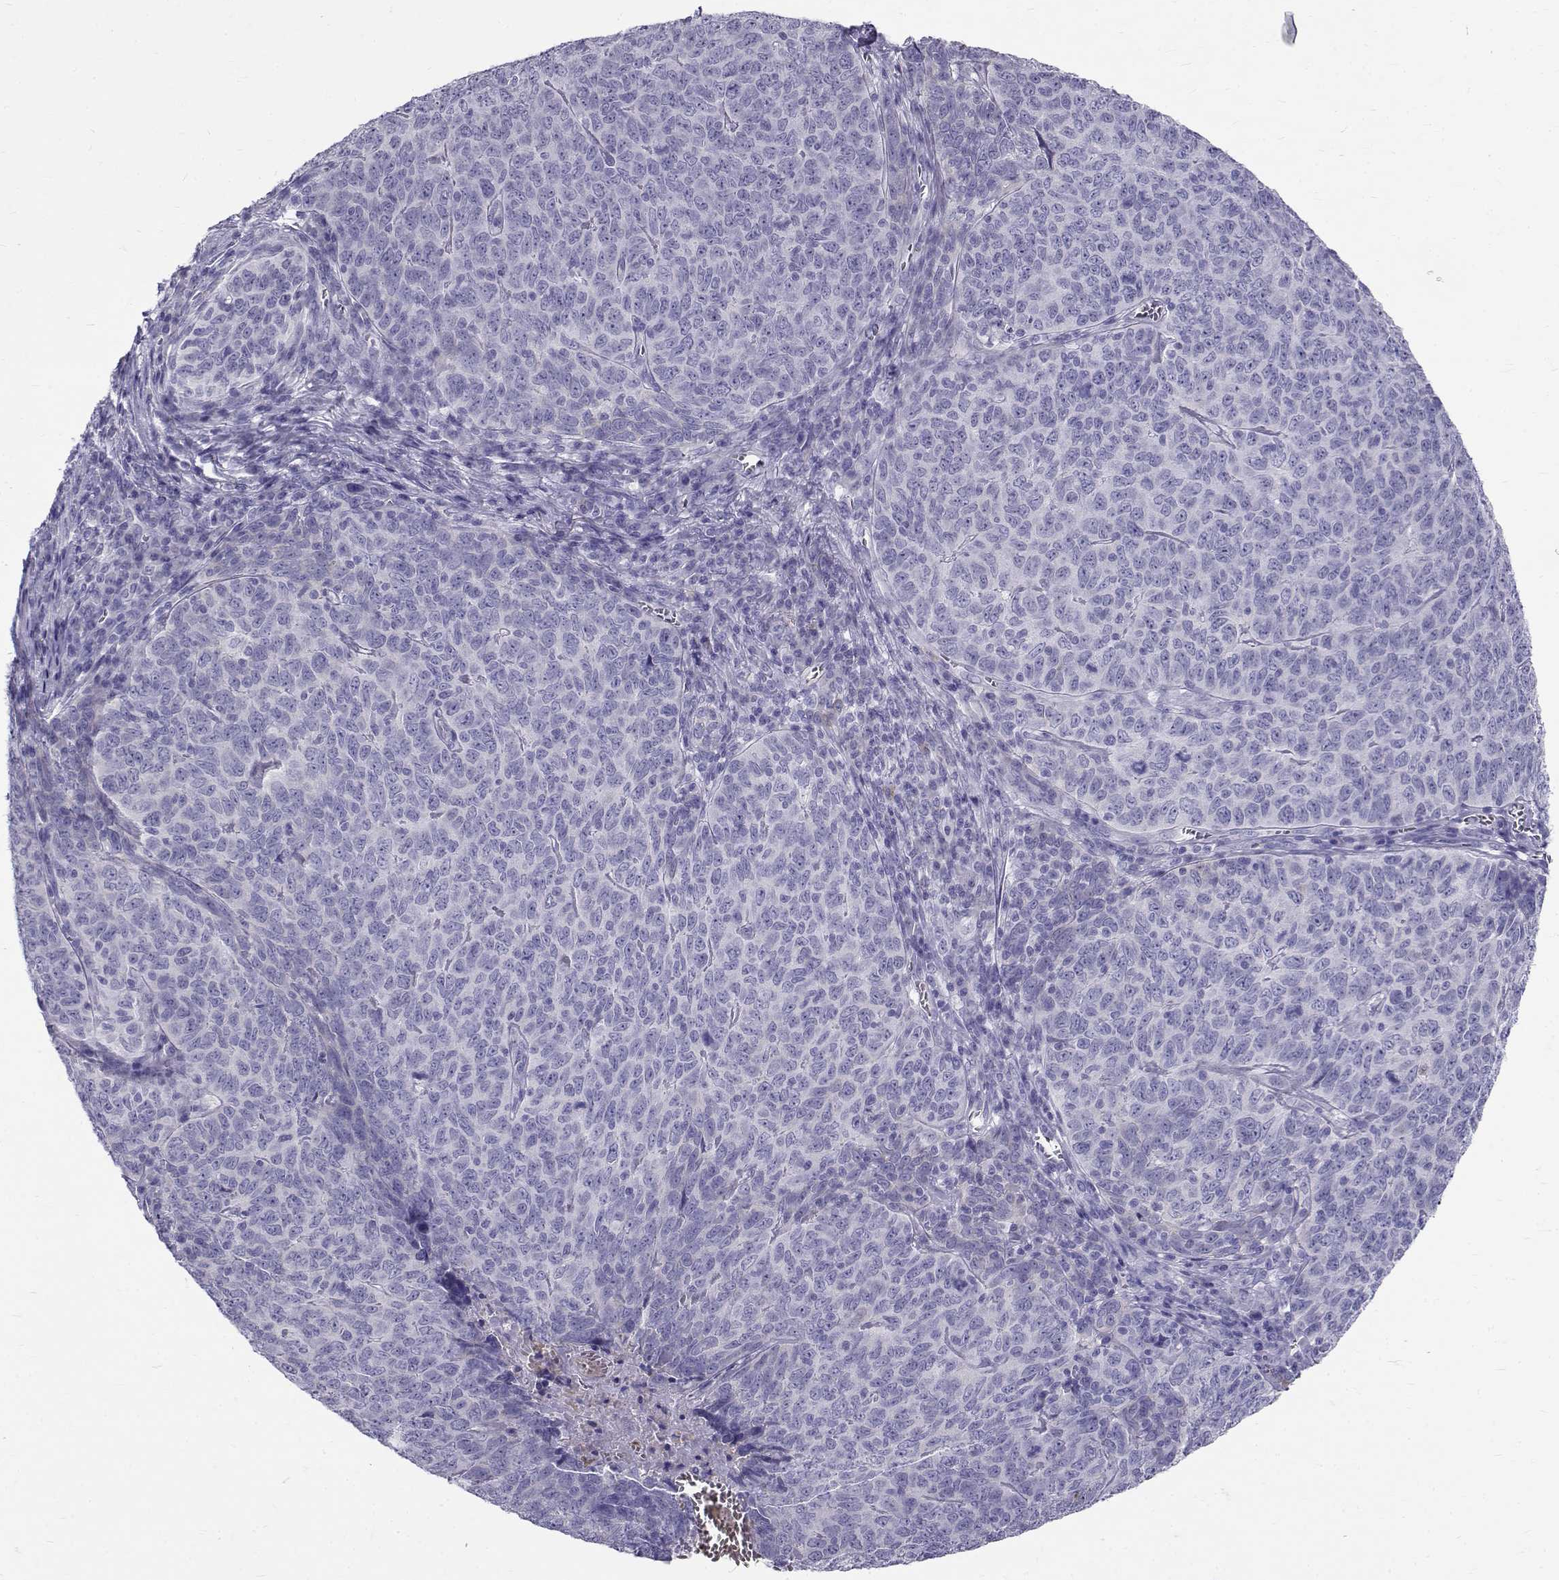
{"staining": {"intensity": "negative", "quantity": "none", "location": "none"}, "tissue": "skin cancer", "cell_type": "Tumor cells", "image_type": "cancer", "snomed": [{"axis": "morphology", "description": "Squamous cell carcinoma, NOS"}, {"axis": "topography", "description": "Skin"}, {"axis": "topography", "description": "Anal"}], "caption": "Immunohistochemistry histopathology image of skin squamous cell carcinoma stained for a protein (brown), which demonstrates no positivity in tumor cells.", "gene": "IGSF1", "patient": {"sex": "female", "age": 51}}